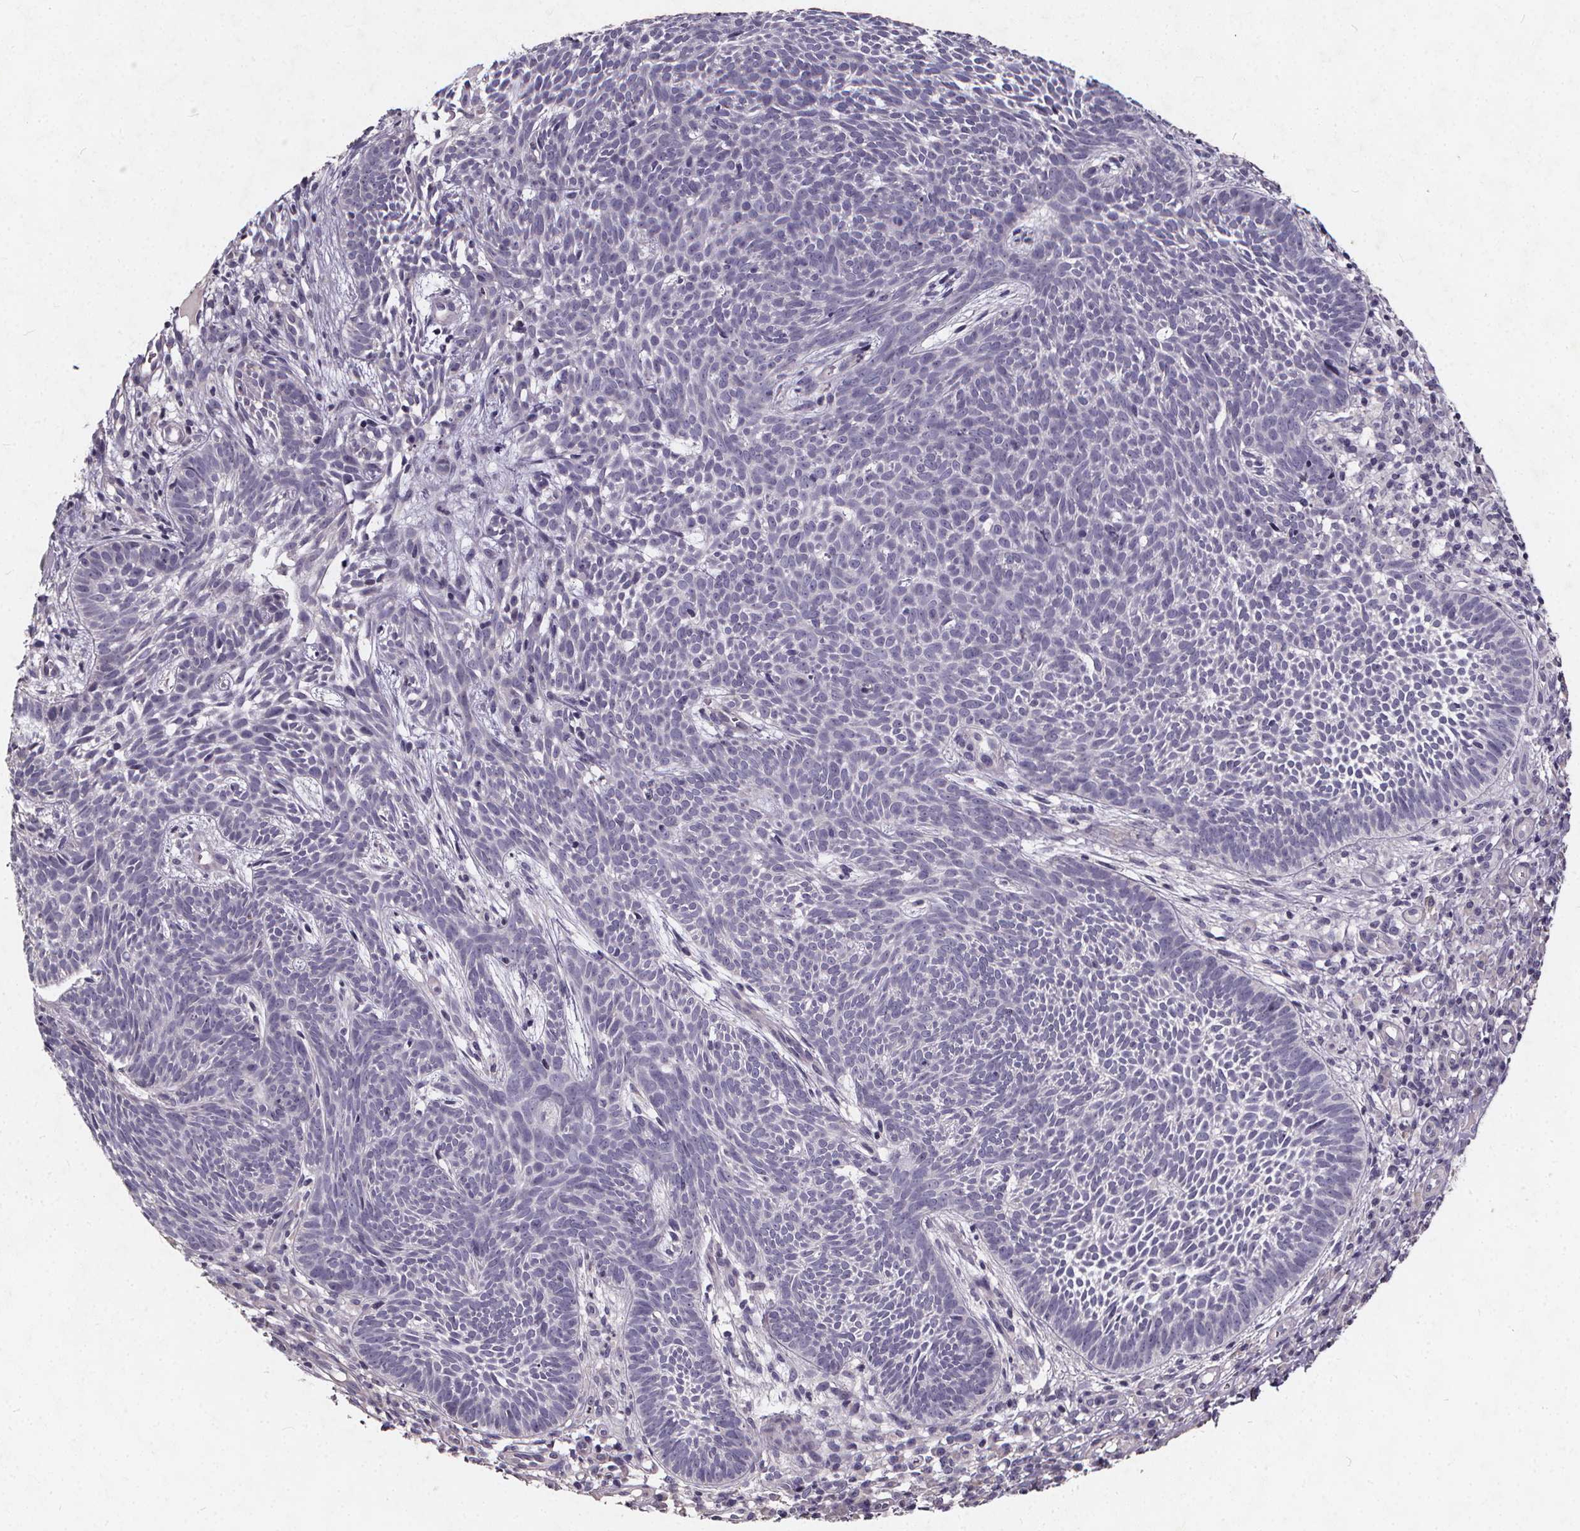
{"staining": {"intensity": "negative", "quantity": "none", "location": "none"}, "tissue": "skin cancer", "cell_type": "Tumor cells", "image_type": "cancer", "snomed": [{"axis": "morphology", "description": "Basal cell carcinoma"}, {"axis": "topography", "description": "Skin"}], "caption": "This is an IHC photomicrograph of human basal cell carcinoma (skin). There is no staining in tumor cells.", "gene": "TSPAN14", "patient": {"sex": "male", "age": 59}}